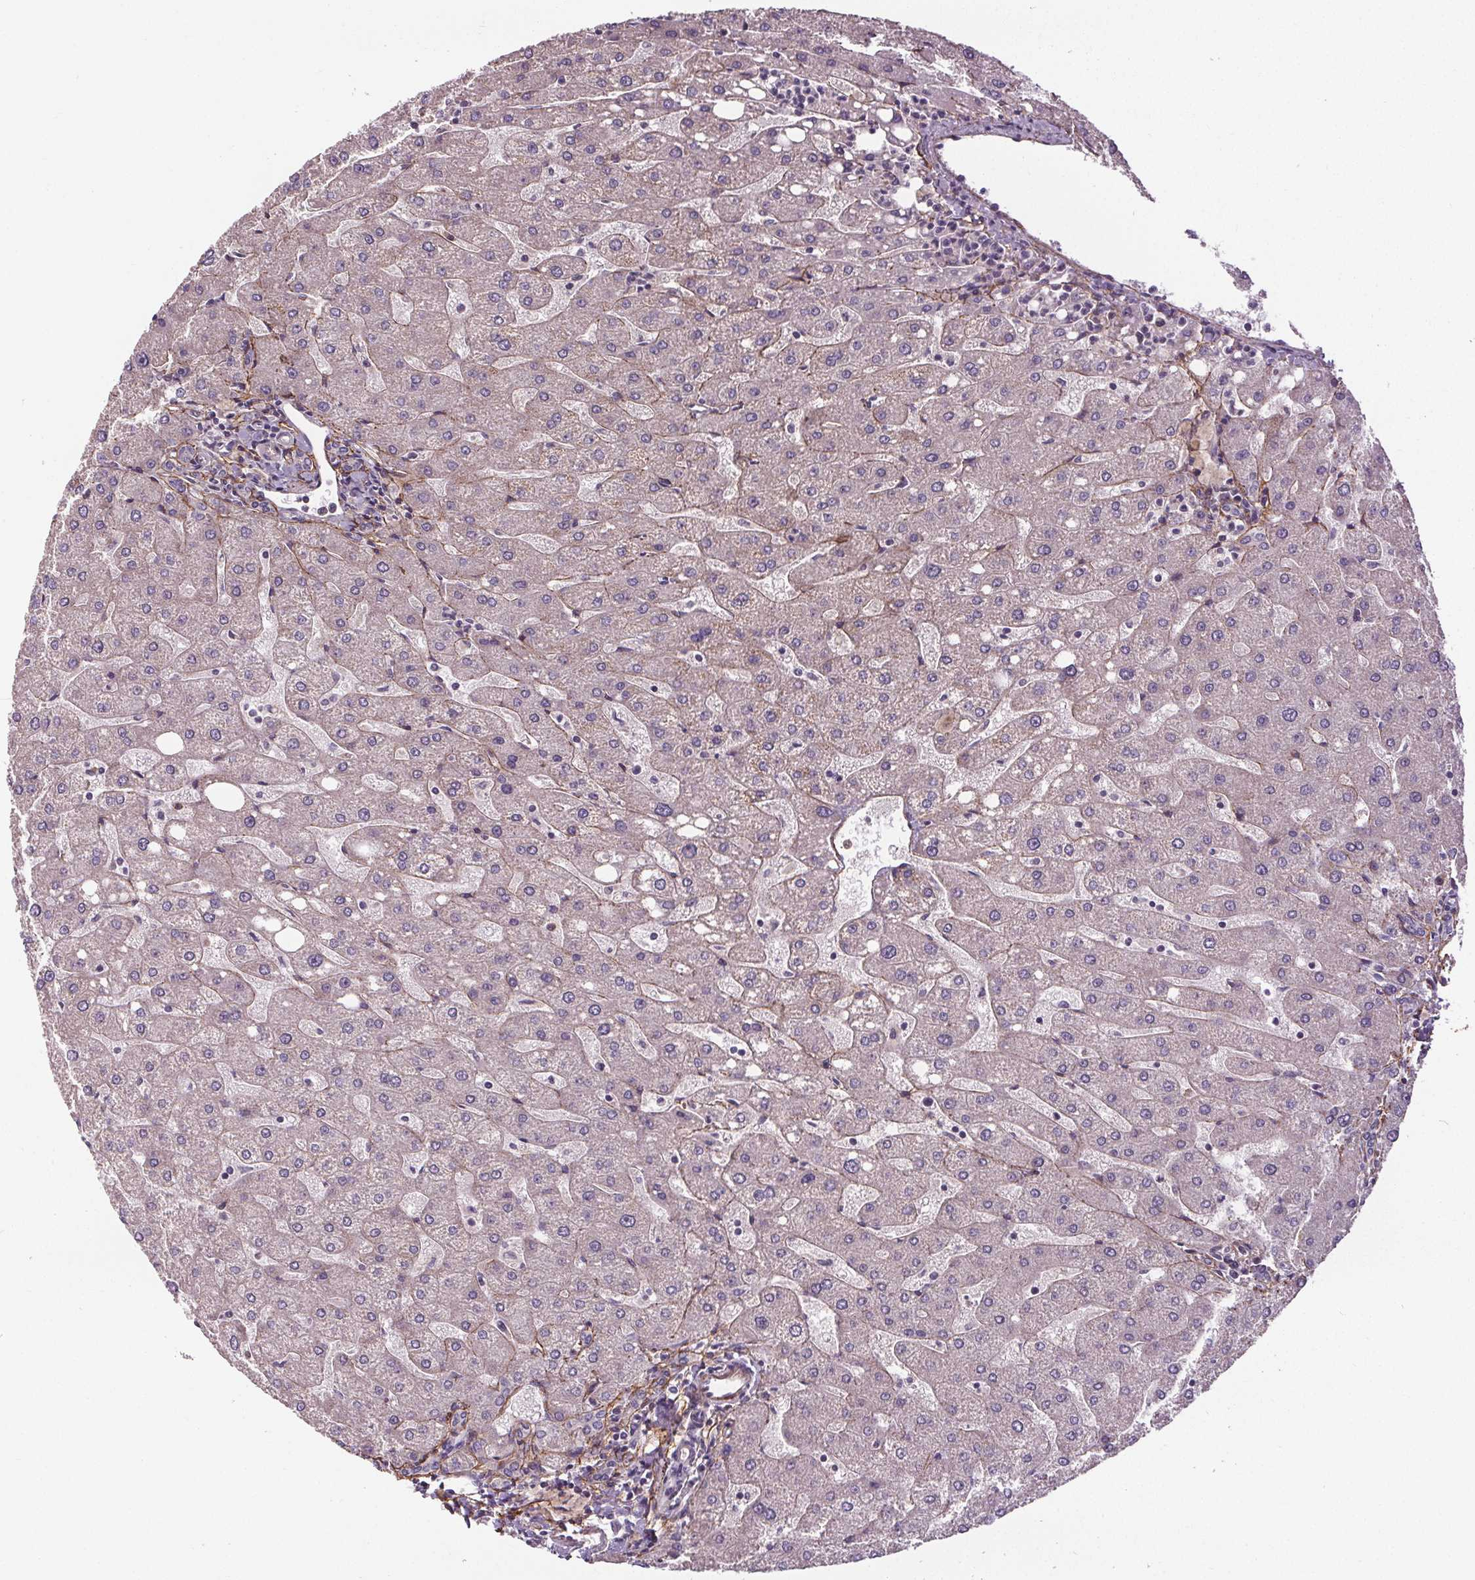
{"staining": {"intensity": "negative", "quantity": "none", "location": "none"}, "tissue": "liver", "cell_type": "Cholangiocytes", "image_type": "normal", "snomed": [{"axis": "morphology", "description": "Normal tissue, NOS"}, {"axis": "topography", "description": "Liver"}], "caption": "The image reveals no significant positivity in cholangiocytes of liver.", "gene": "KIAA0232", "patient": {"sex": "male", "age": 67}}